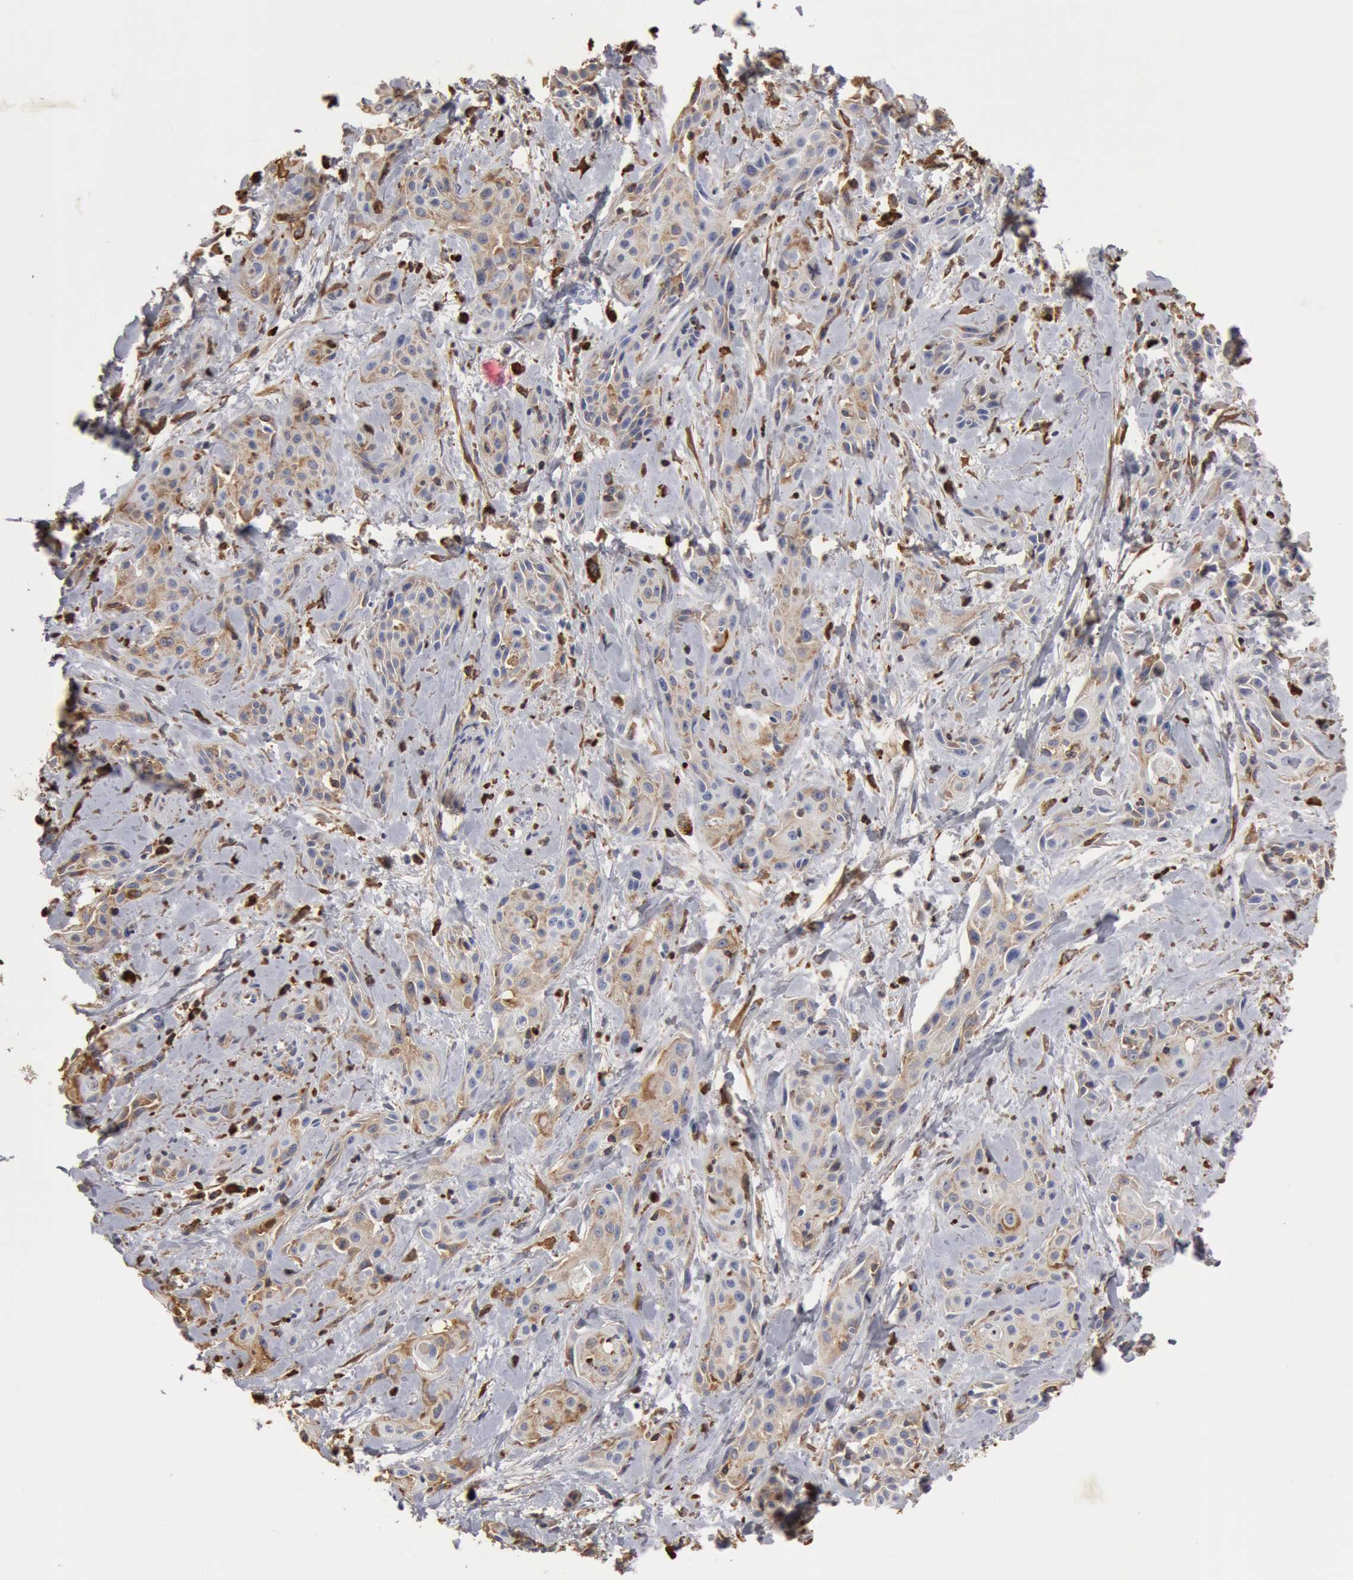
{"staining": {"intensity": "moderate", "quantity": "25%-75%", "location": "cytoplasmic/membranous"}, "tissue": "skin cancer", "cell_type": "Tumor cells", "image_type": "cancer", "snomed": [{"axis": "morphology", "description": "Squamous cell carcinoma, NOS"}, {"axis": "topography", "description": "Skin"}, {"axis": "topography", "description": "Anal"}], "caption": "The micrograph demonstrates a brown stain indicating the presence of a protein in the cytoplasmic/membranous of tumor cells in skin cancer. Nuclei are stained in blue.", "gene": "FOXA2", "patient": {"sex": "male", "age": 64}}